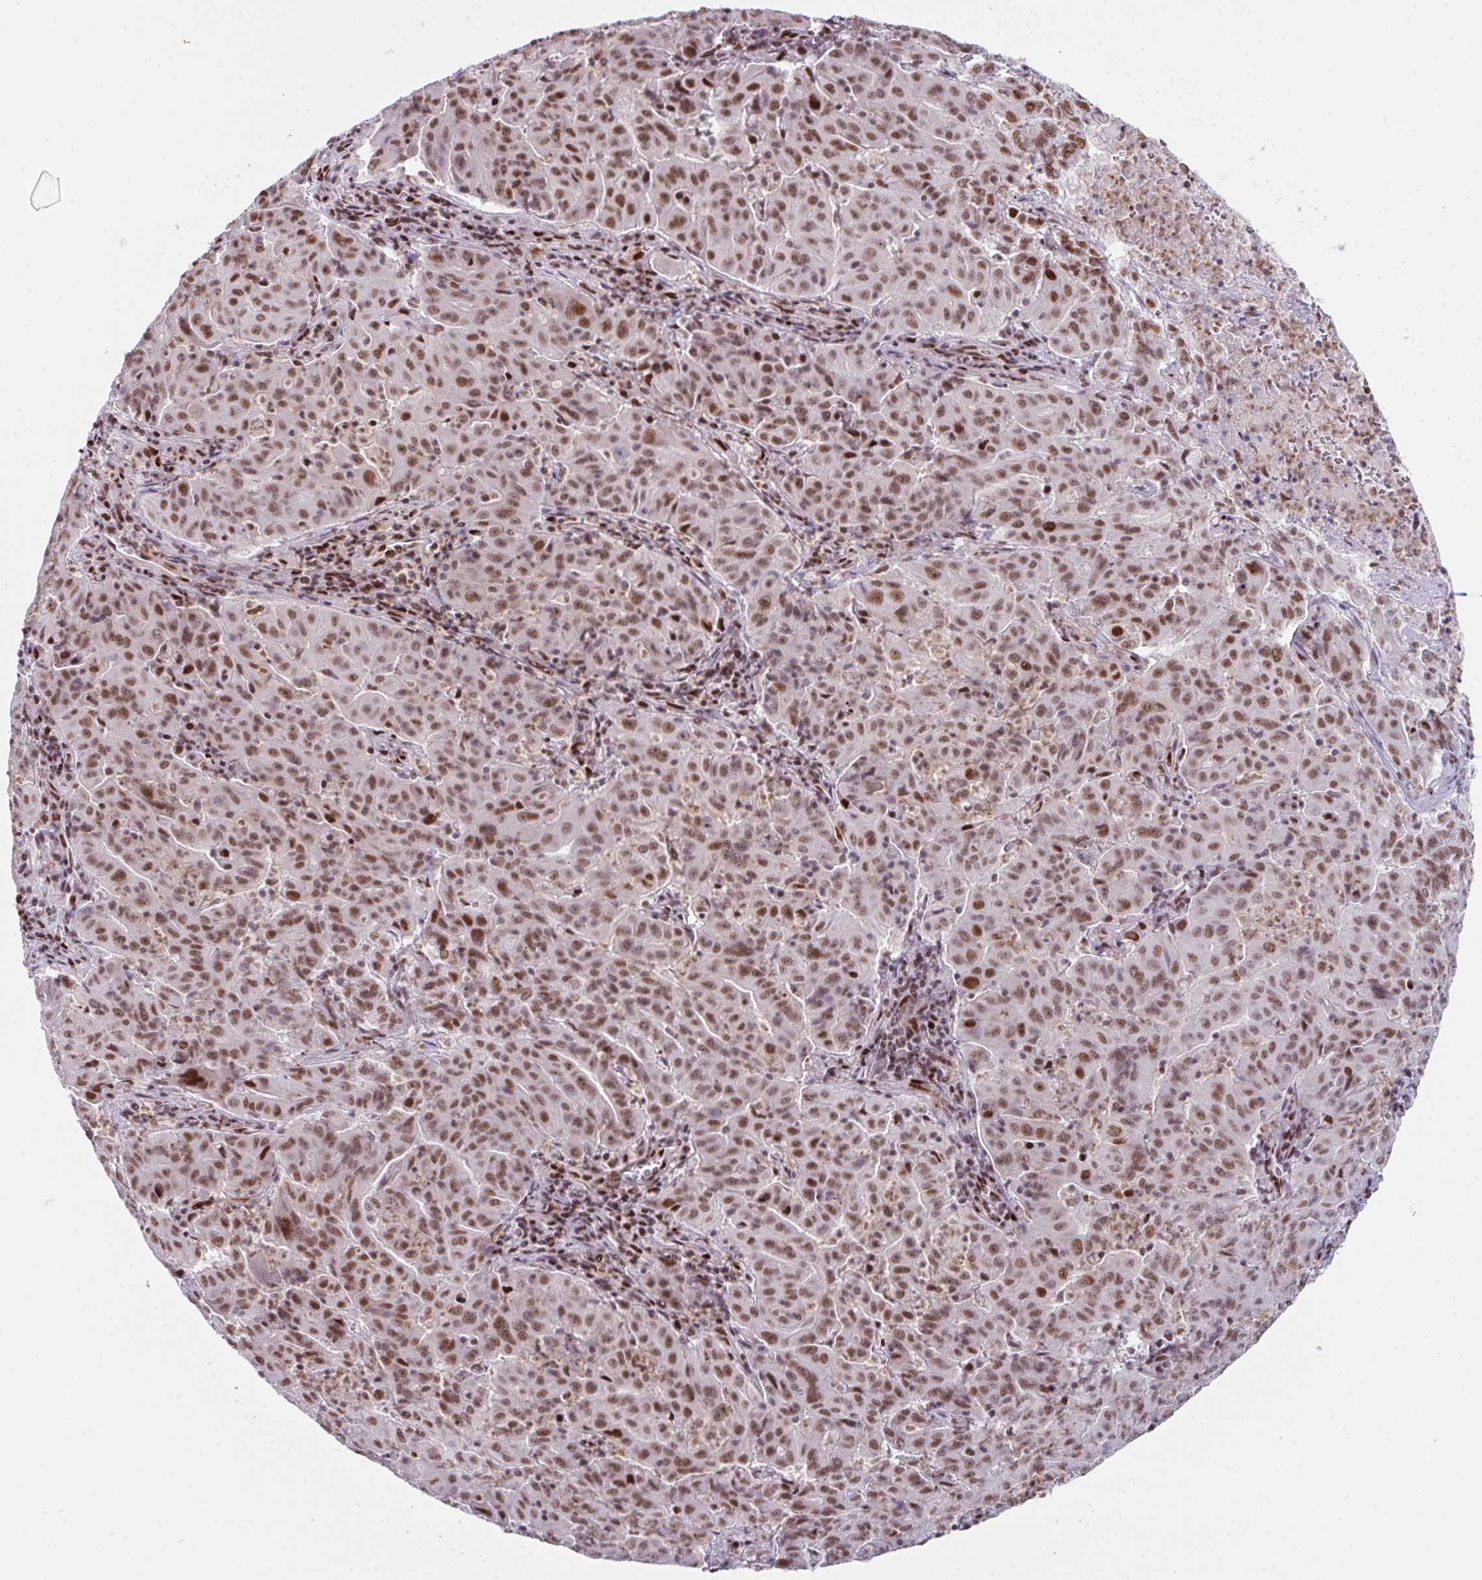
{"staining": {"intensity": "moderate", "quantity": ">75%", "location": "nuclear"}, "tissue": "pancreatic cancer", "cell_type": "Tumor cells", "image_type": "cancer", "snomed": [{"axis": "morphology", "description": "Adenocarcinoma, NOS"}, {"axis": "topography", "description": "Pancreas"}], "caption": "Pancreatic adenocarcinoma was stained to show a protein in brown. There is medium levels of moderate nuclear expression in about >75% of tumor cells.", "gene": "CLP1", "patient": {"sex": "male", "age": 63}}